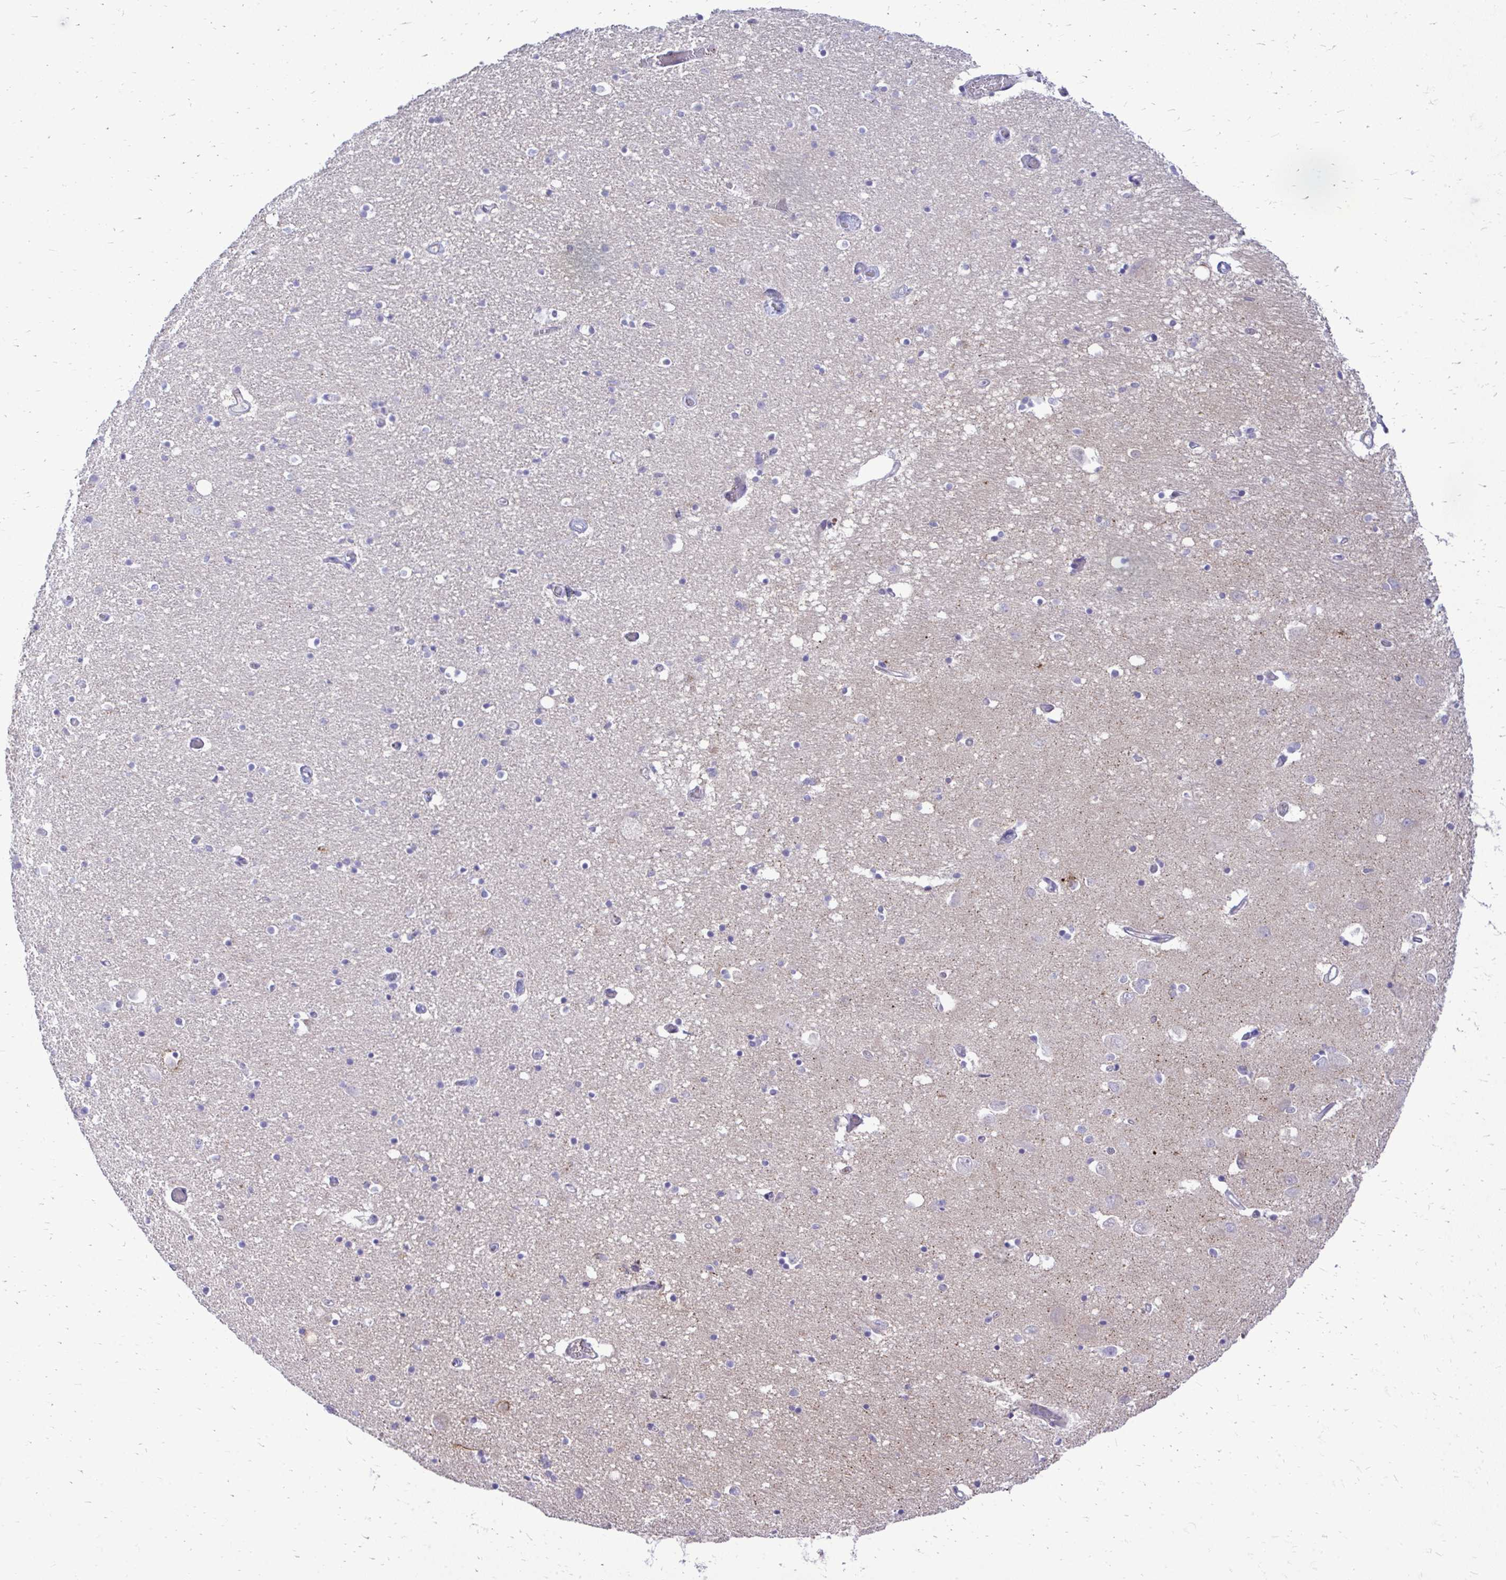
{"staining": {"intensity": "negative", "quantity": "none", "location": "none"}, "tissue": "caudate", "cell_type": "Glial cells", "image_type": "normal", "snomed": [{"axis": "morphology", "description": "Normal tissue, NOS"}, {"axis": "topography", "description": "Lateral ventricle wall"}, {"axis": "topography", "description": "Hippocampus"}], "caption": "Immunohistochemistry image of benign human caudate stained for a protein (brown), which displays no positivity in glial cells.", "gene": "TP53I11", "patient": {"sex": "female", "age": 63}}